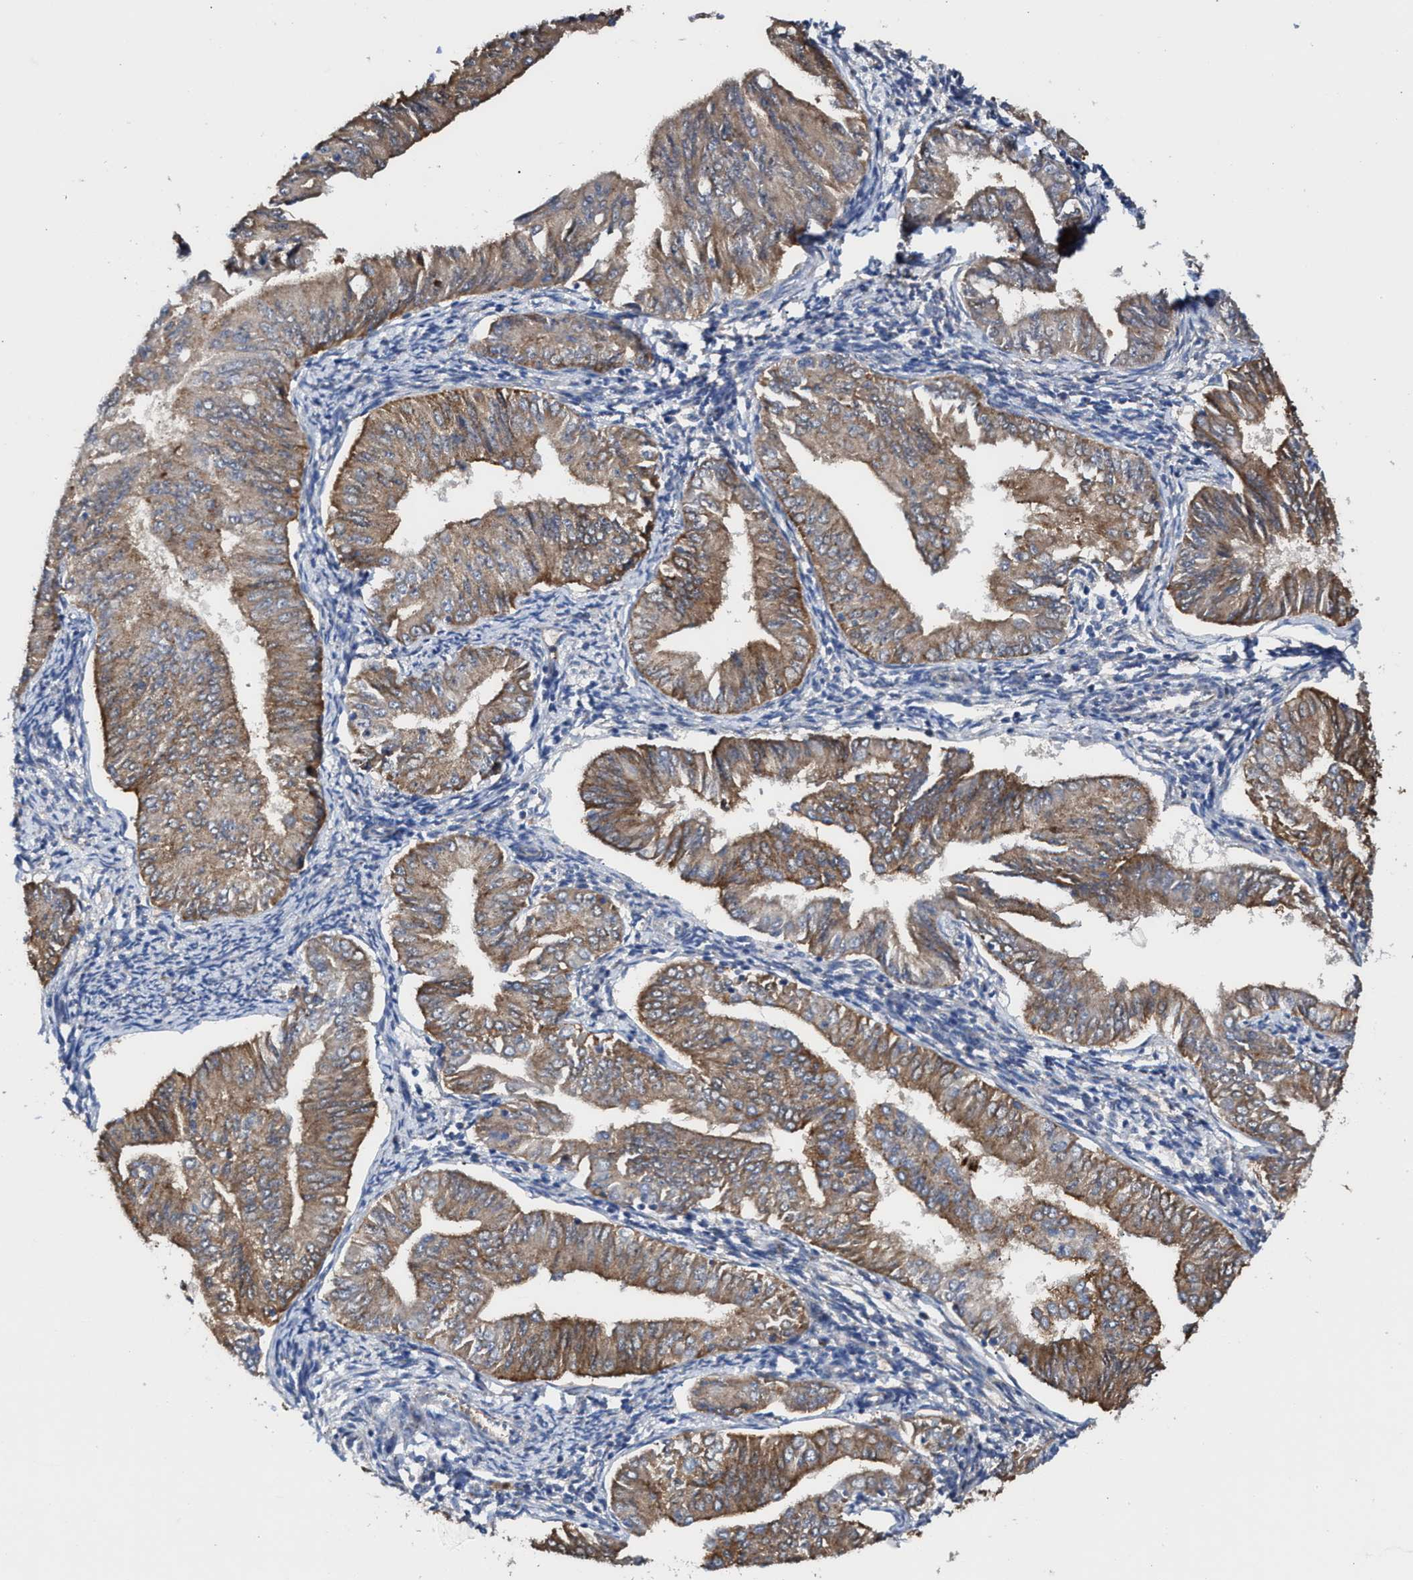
{"staining": {"intensity": "moderate", "quantity": ">75%", "location": "cytoplasmic/membranous"}, "tissue": "endometrial cancer", "cell_type": "Tumor cells", "image_type": "cancer", "snomed": [{"axis": "morphology", "description": "Normal tissue, NOS"}, {"axis": "morphology", "description": "Adenocarcinoma, NOS"}, {"axis": "topography", "description": "Endometrium"}], "caption": "Tumor cells show medium levels of moderate cytoplasmic/membranous expression in about >75% of cells in human endometrial cancer (adenocarcinoma).", "gene": "MECR", "patient": {"sex": "female", "age": 53}}